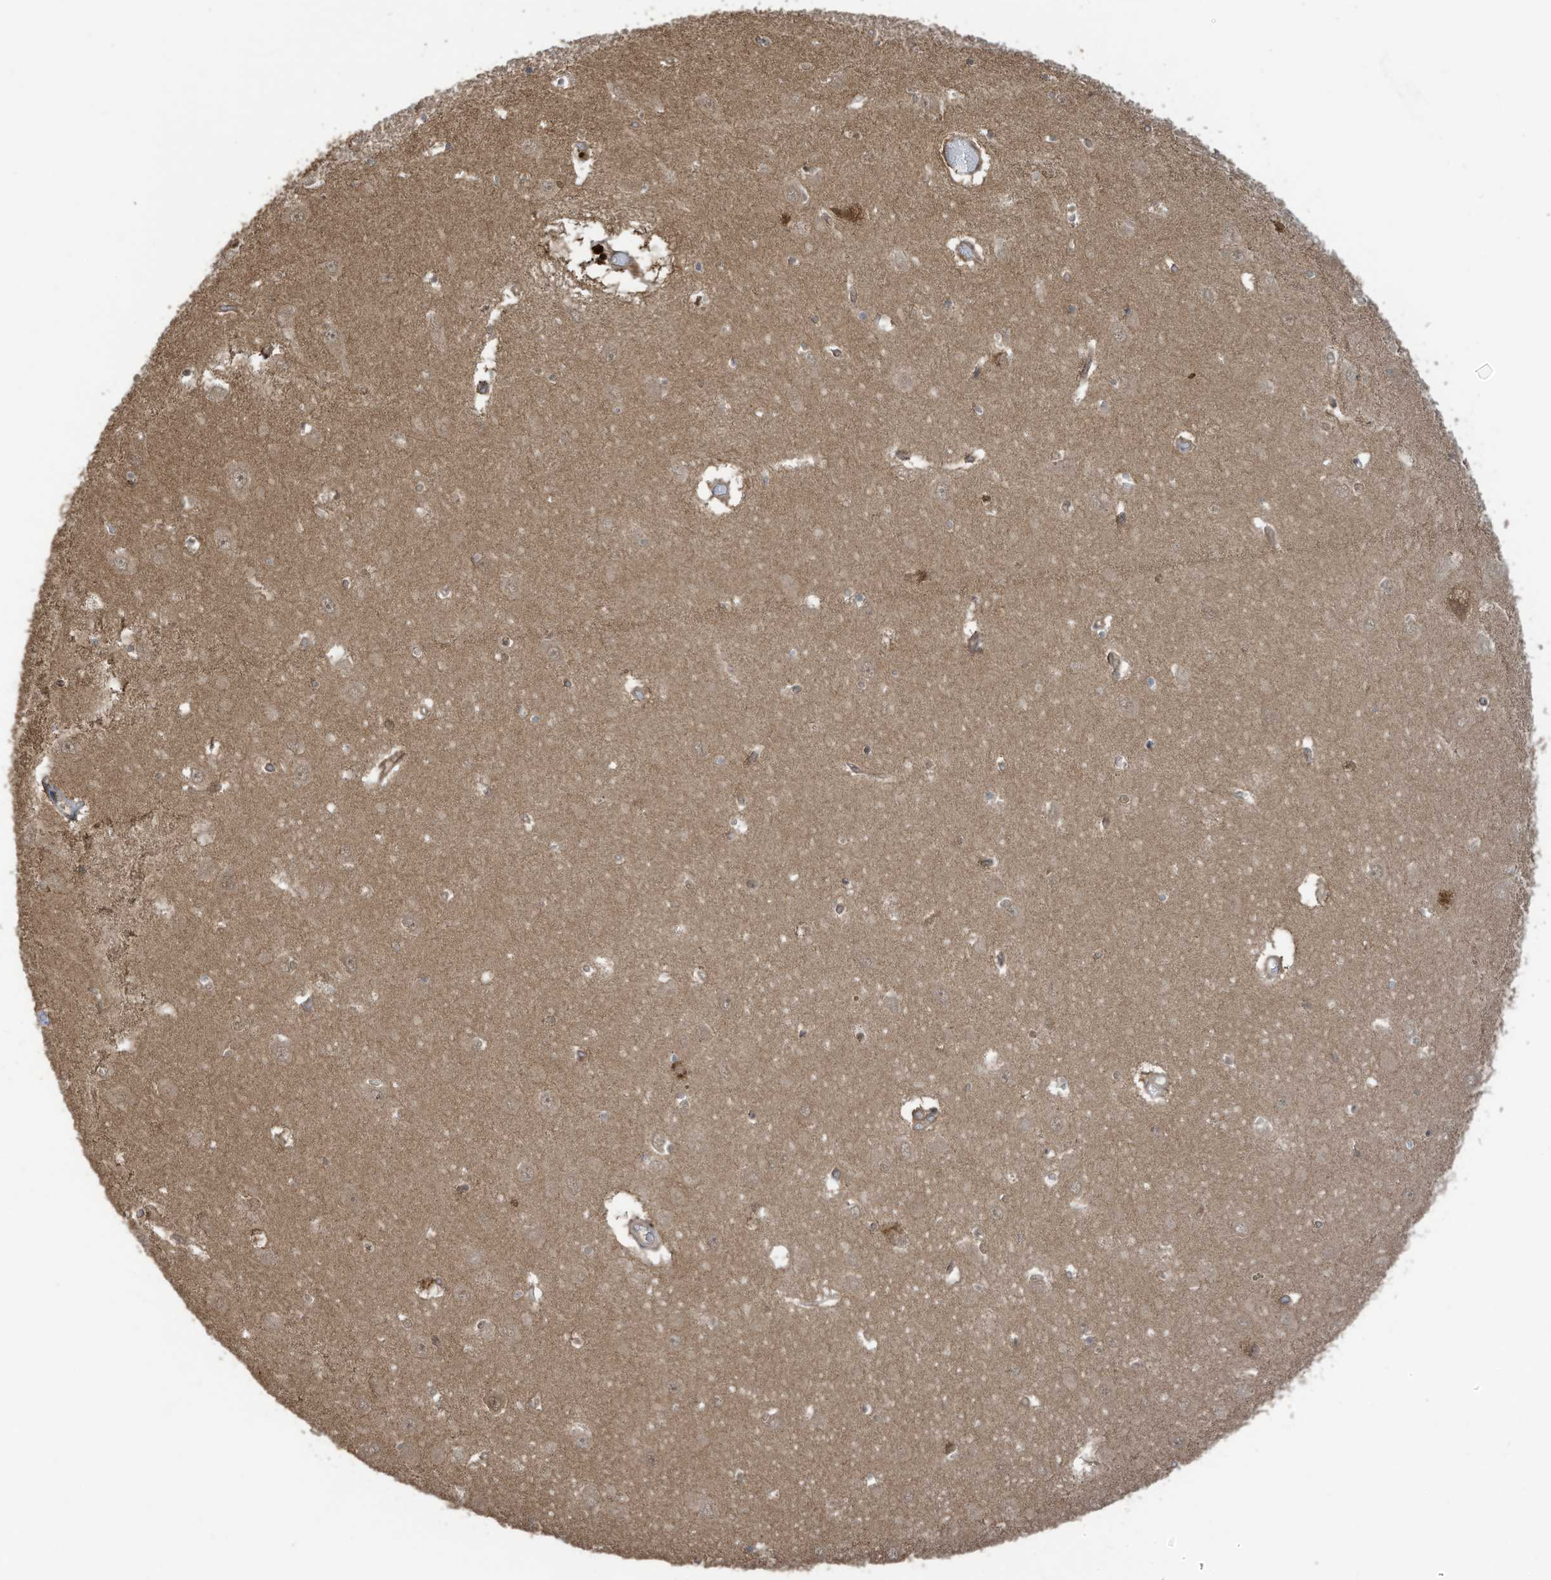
{"staining": {"intensity": "weak", "quantity": "<25%", "location": "cytoplasmic/membranous"}, "tissue": "hippocampus", "cell_type": "Glial cells", "image_type": "normal", "snomed": [{"axis": "morphology", "description": "Normal tissue, NOS"}, {"axis": "topography", "description": "Hippocampus"}], "caption": "An immunohistochemistry micrograph of benign hippocampus is shown. There is no staining in glial cells of hippocampus.", "gene": "CARF", "patient": {"sex": "male", "age": 70}}